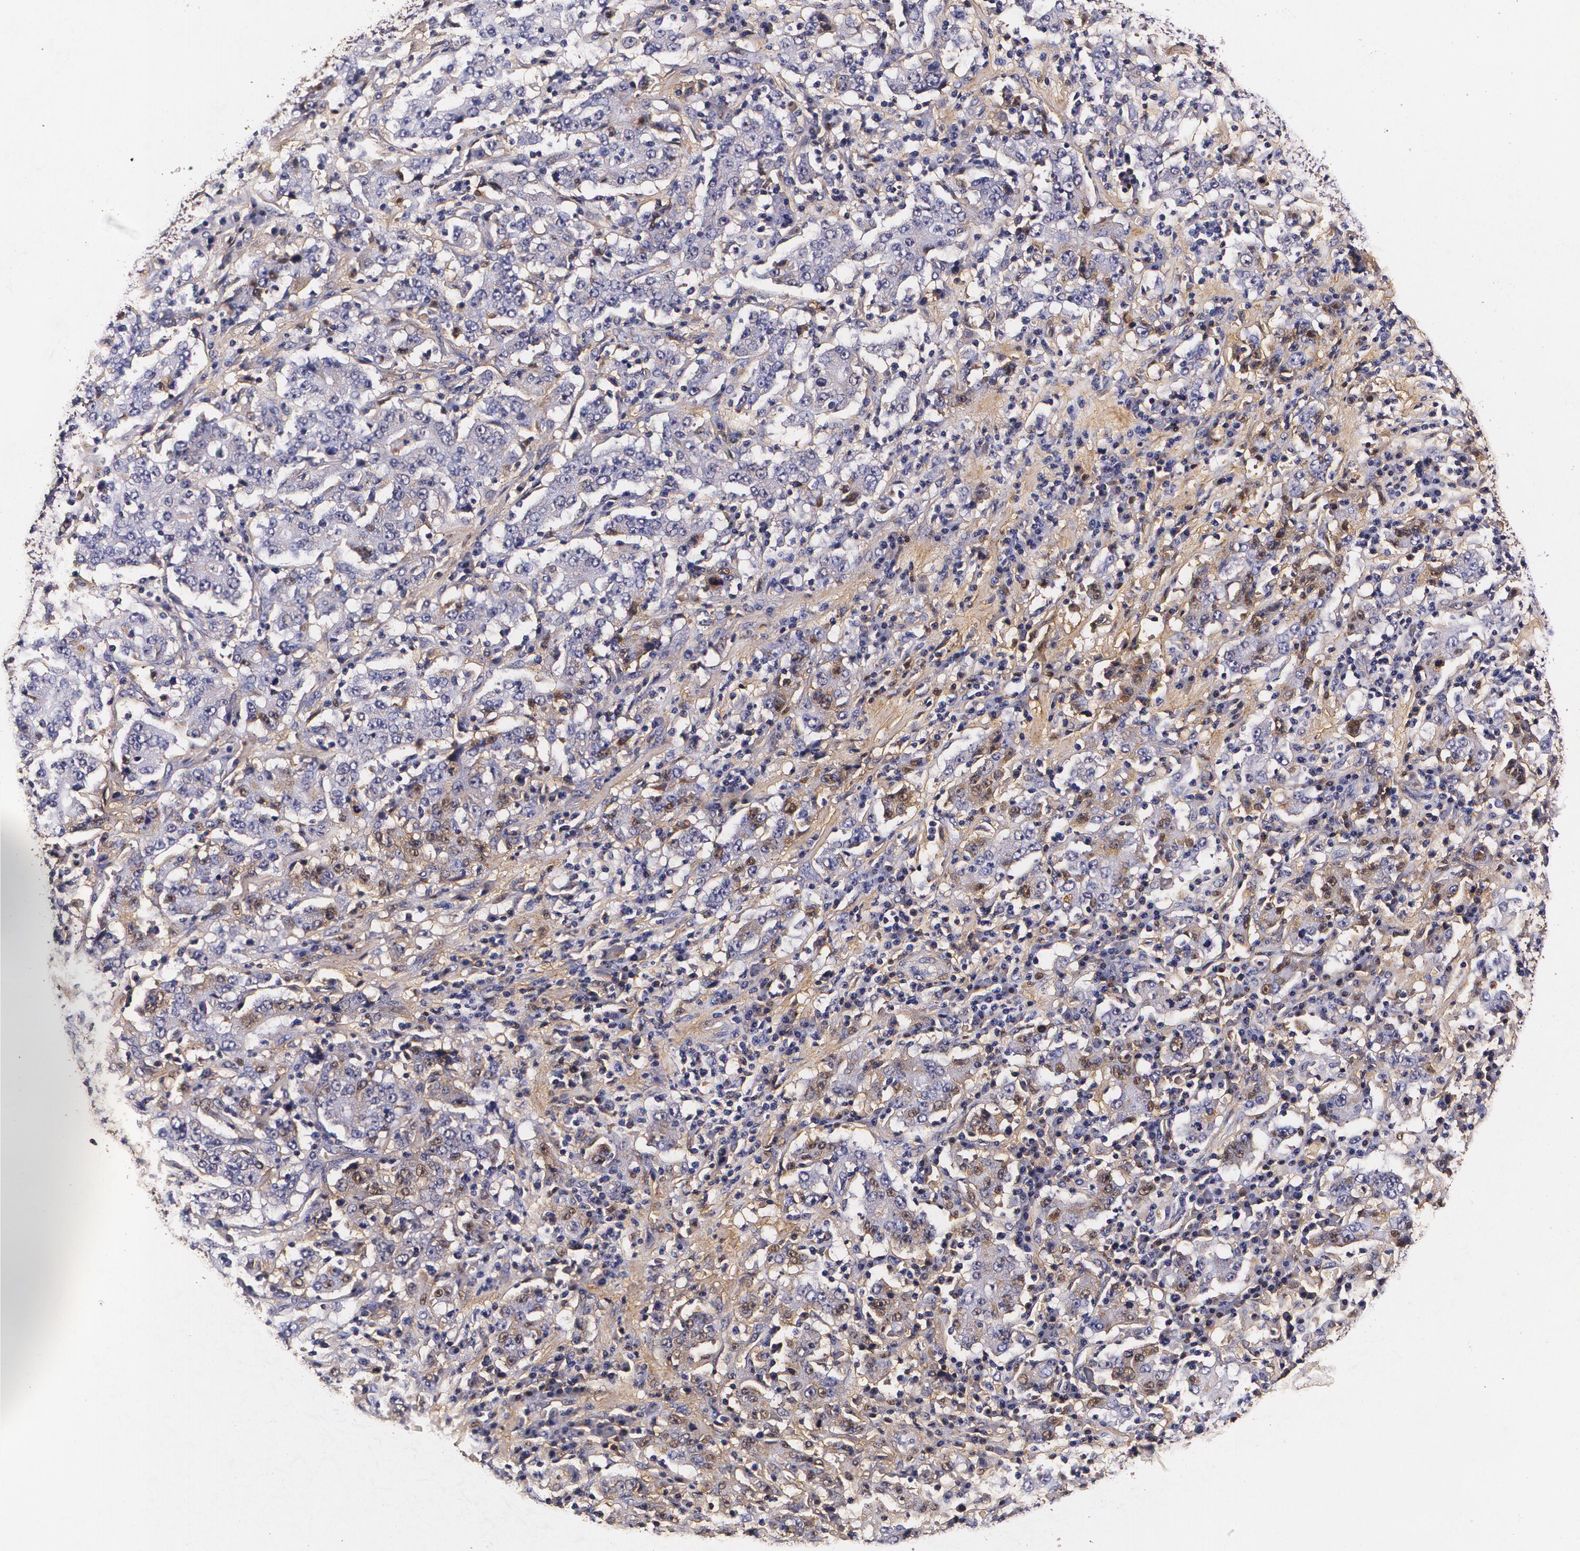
{"staining": {"intensity": "negative", "quantity": "none", "location": "none"}, "tissue": "stomach cancer", "cell_type": "Tumor cells", "image_type": "cancer", "snomed": [{"axis": "morphology", "description": "Normal tissue, NOS"}, {"axis": "morphology", "description": "Adenocarcinoma, NOS"}, {"axis": "topography", "description": "Stomach, upper"}, {"axis": "topography", "description": "Stomach"}], "caption": "Stomach cancer was stained to show a protein in brown. There is no significant staining in tumor cells. (Brightfield microscopy of DAB (3,3'-diaminobenzidine) immunohistochemistry (IHC) at high magnification).", "gene": "TTR", "patient": {"sex": "male", "age": 59}}